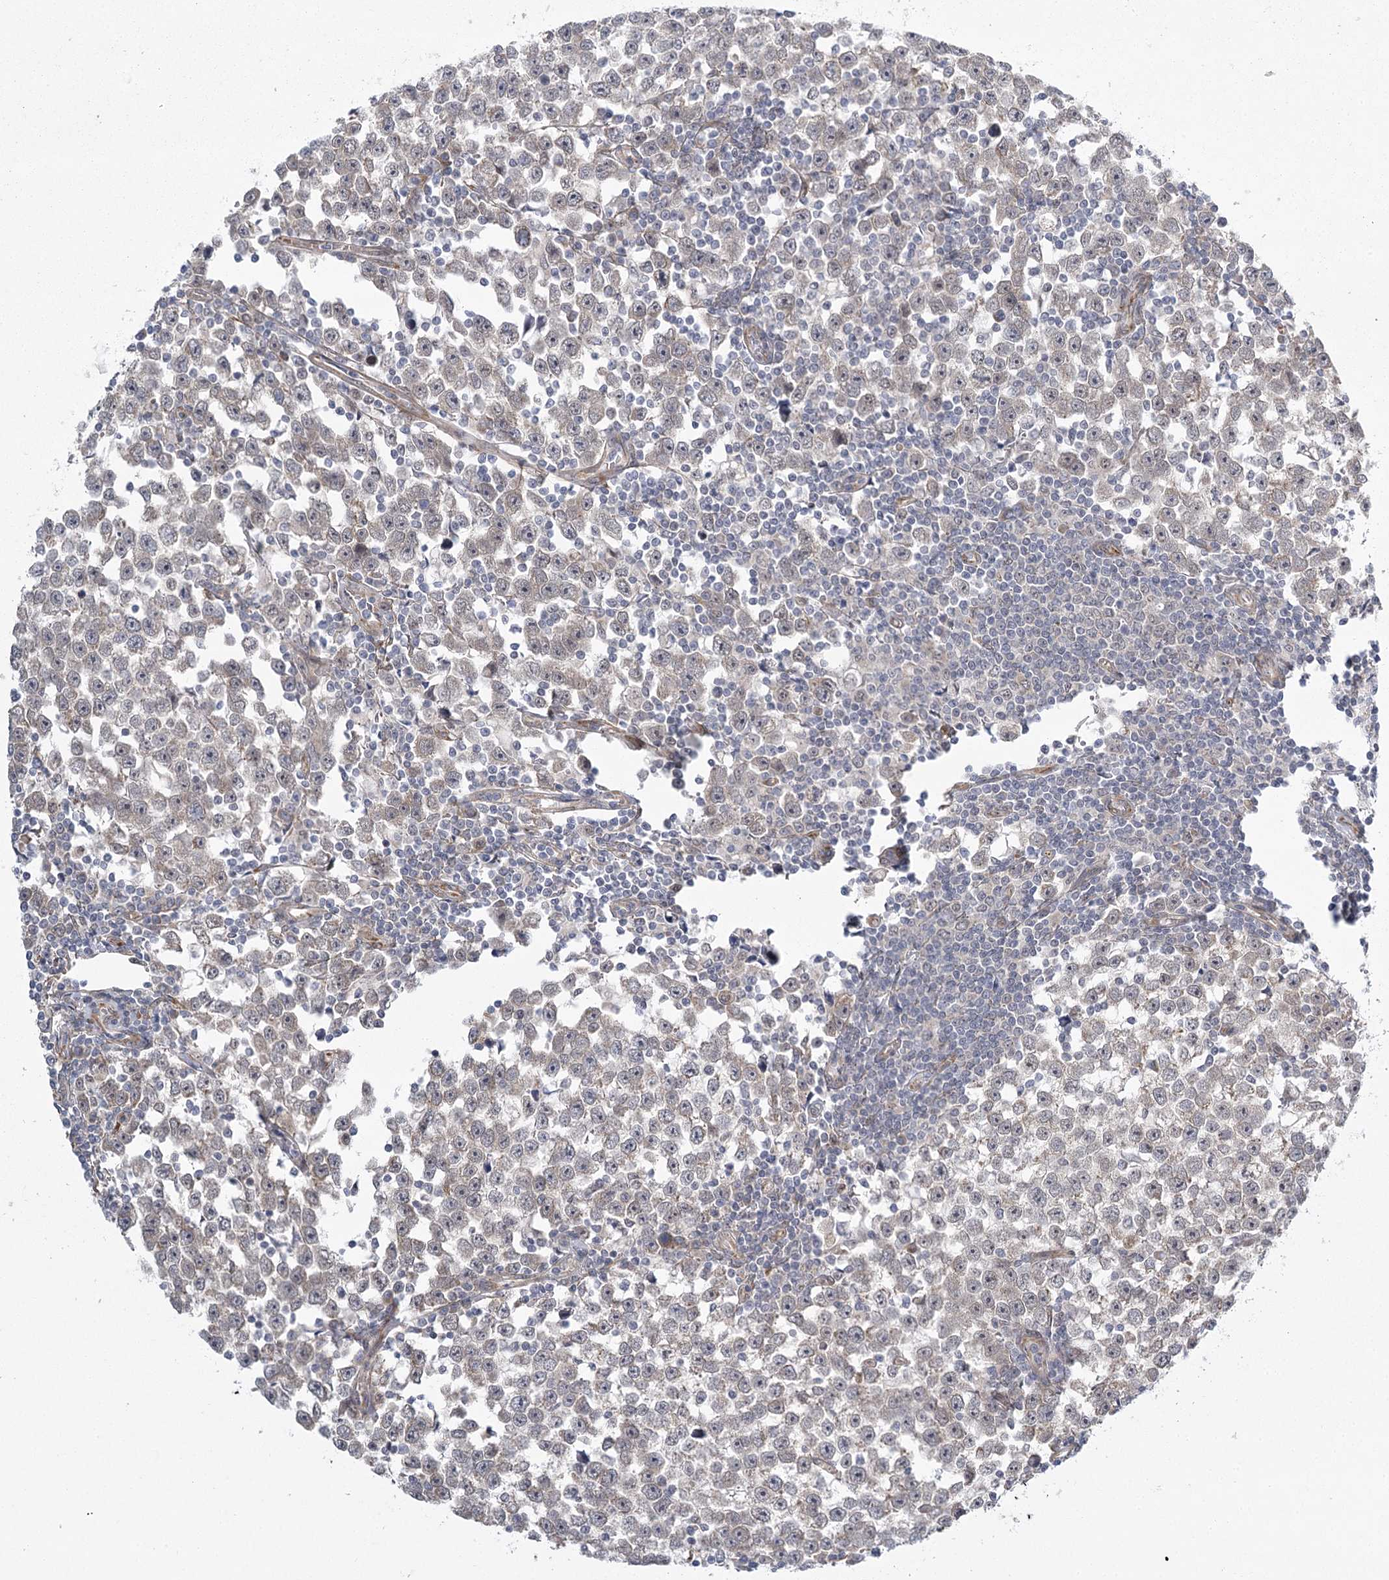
{"staining": {"intensity": "negative", "quantity": "none", "location": "none"}, "tissue": "testis cancer", "cell_type": "Tumor cells", "image_type": "cancer", "snomed": [{"axis": "morphology", "description": "Normal tissue, NOS"}, {"axis": "morphology", "description": "Seminoma, NOS"}, {"axis": "topography", "description": "Testis"}], "caption": "Immunohistochemistry photomicrograph of human testis cancer stained for a protein (brown), which demonstrates no staining in tumor cells.", "gene": "MED28", "patient": {"sex": "male", "age": 43}}